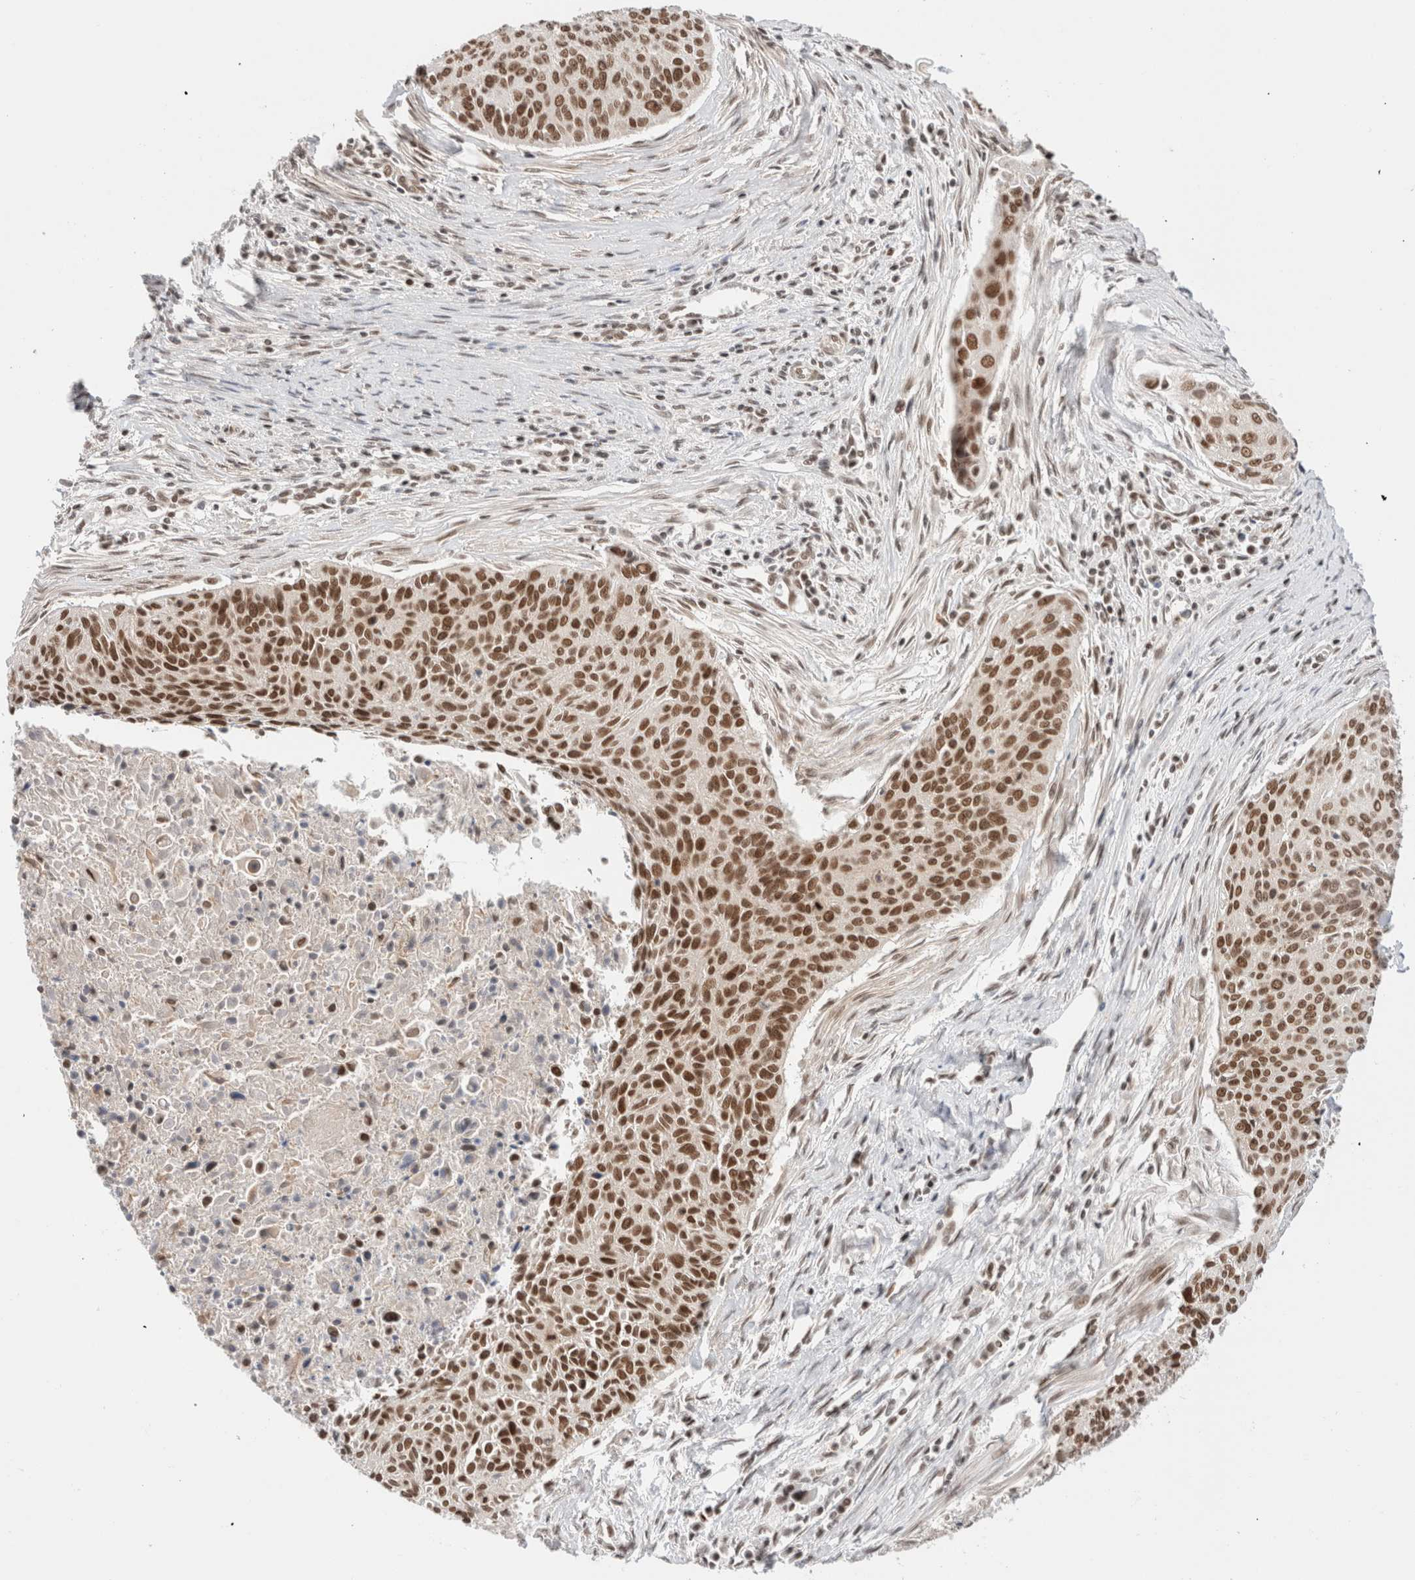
{"staining": {"intensity": "strong", "quantity": ">75%", "location": "nuclear"}, "tissue": "cervical cancer", "cell_type": "Tumor cells", "image_type": "cancer", "snomed": [{"axis": "morphology", "description": "Squamous cell carcinoma, NOS"}, {"axis": "topography", "description": "Cervix"}], "caption": "DAB (3,3'-diaminobenzidine) immunohistochemical staining of human cervical squamous cell carcinoma demonstrates strong nuclear protein staining in approximately >75% of tumor cells.", "gene": "GATAD2A", "patient": {"sex": "female", "age": 55}}